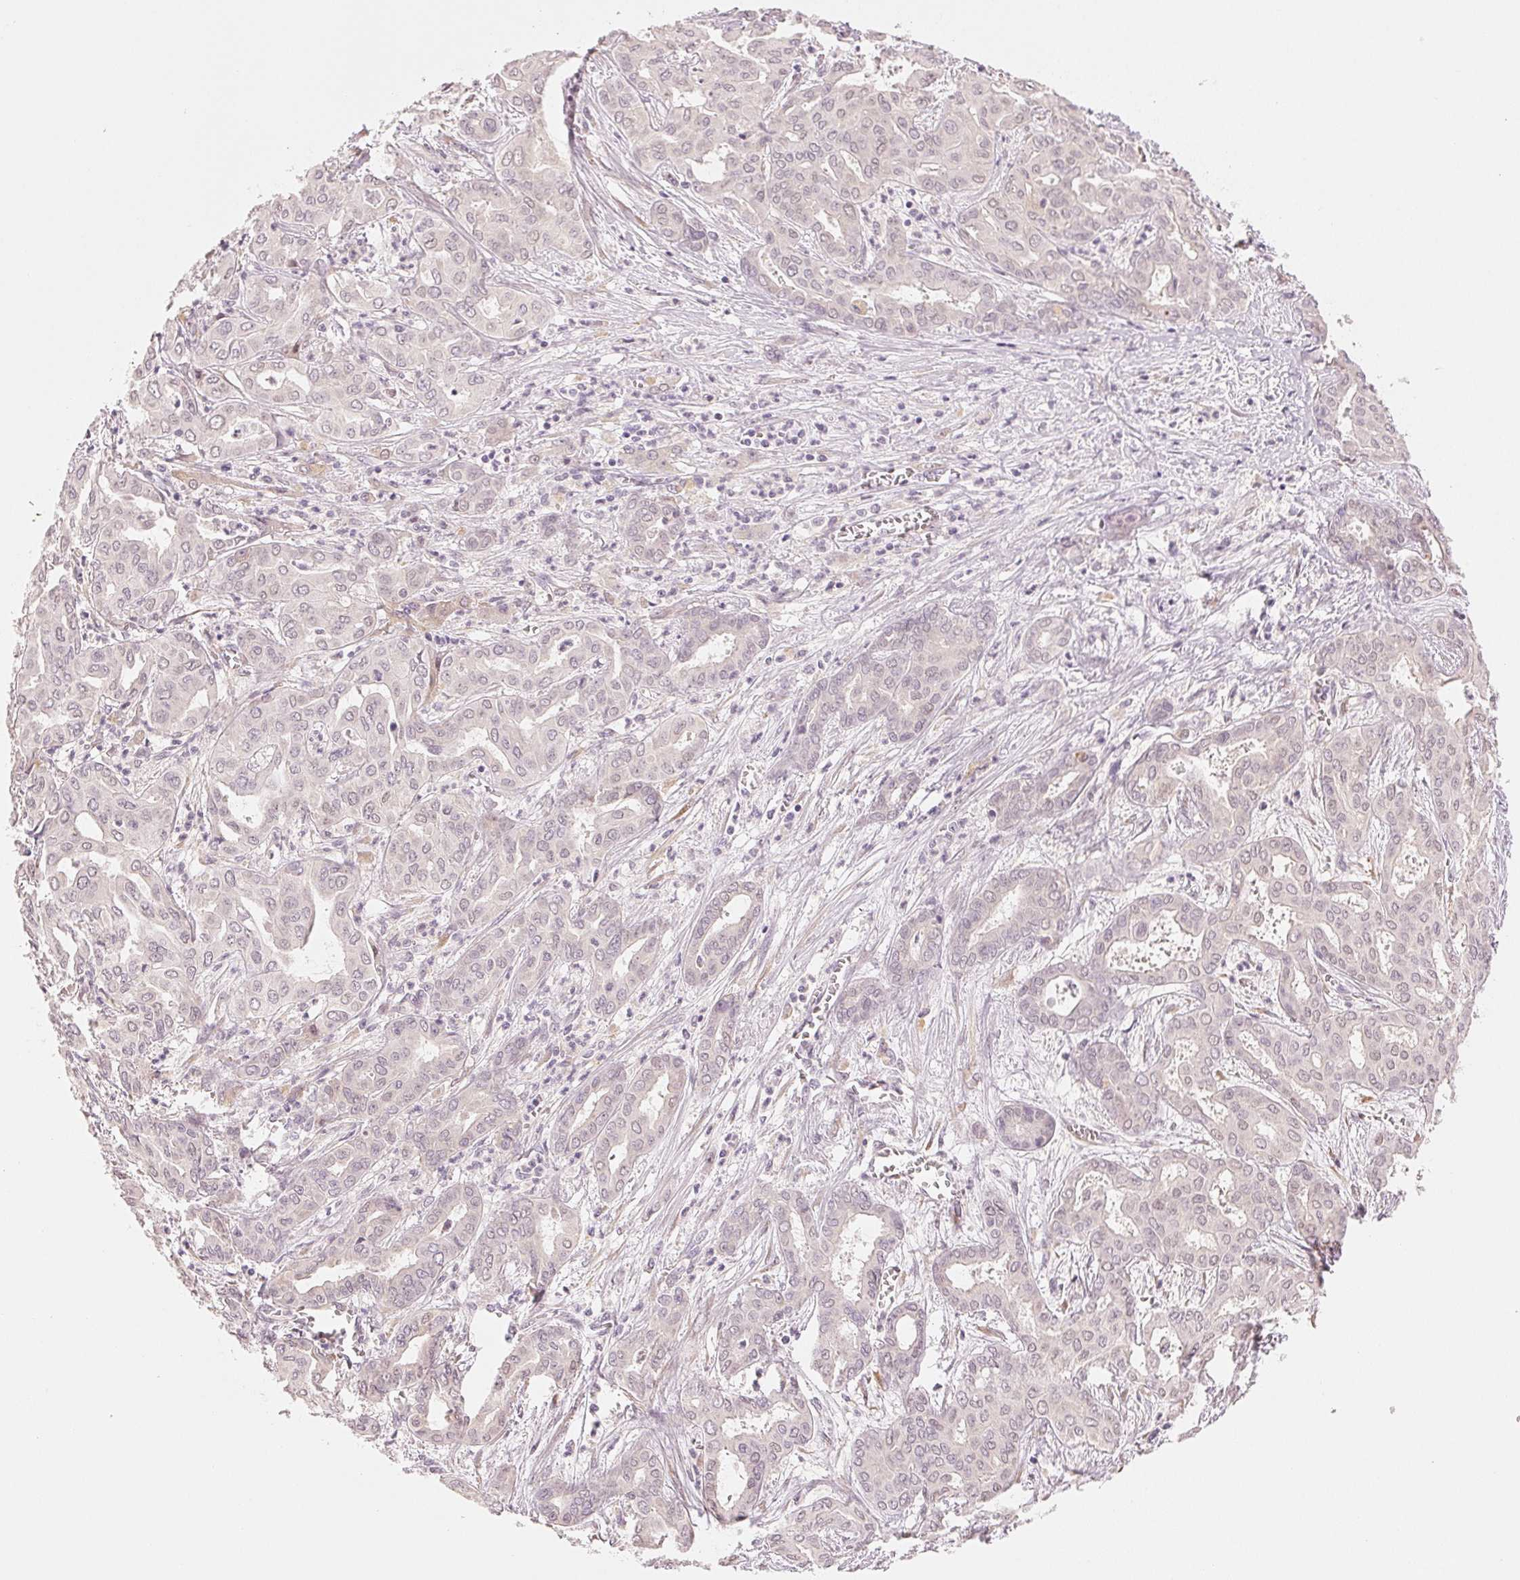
{"staining": {"intensity": "negative", "quantity": "none", "location": "none"}, "tissue": "liver cancer", "cell_type": "Tumor cells", "image_type": "cancer", "snomed": [{"axis": "morphology", "description": "Cholangiocarcinoma"}, {"axis": "topography", "description": "Liver"}], "caption": "Micrograph shows no protein staining in tumor cells of liver cholangiocarcinoma tissue. Nuclei are stained in blue.", "gene": "MAP1LC3A", "patient": {"sex": "female", "age": 64}}